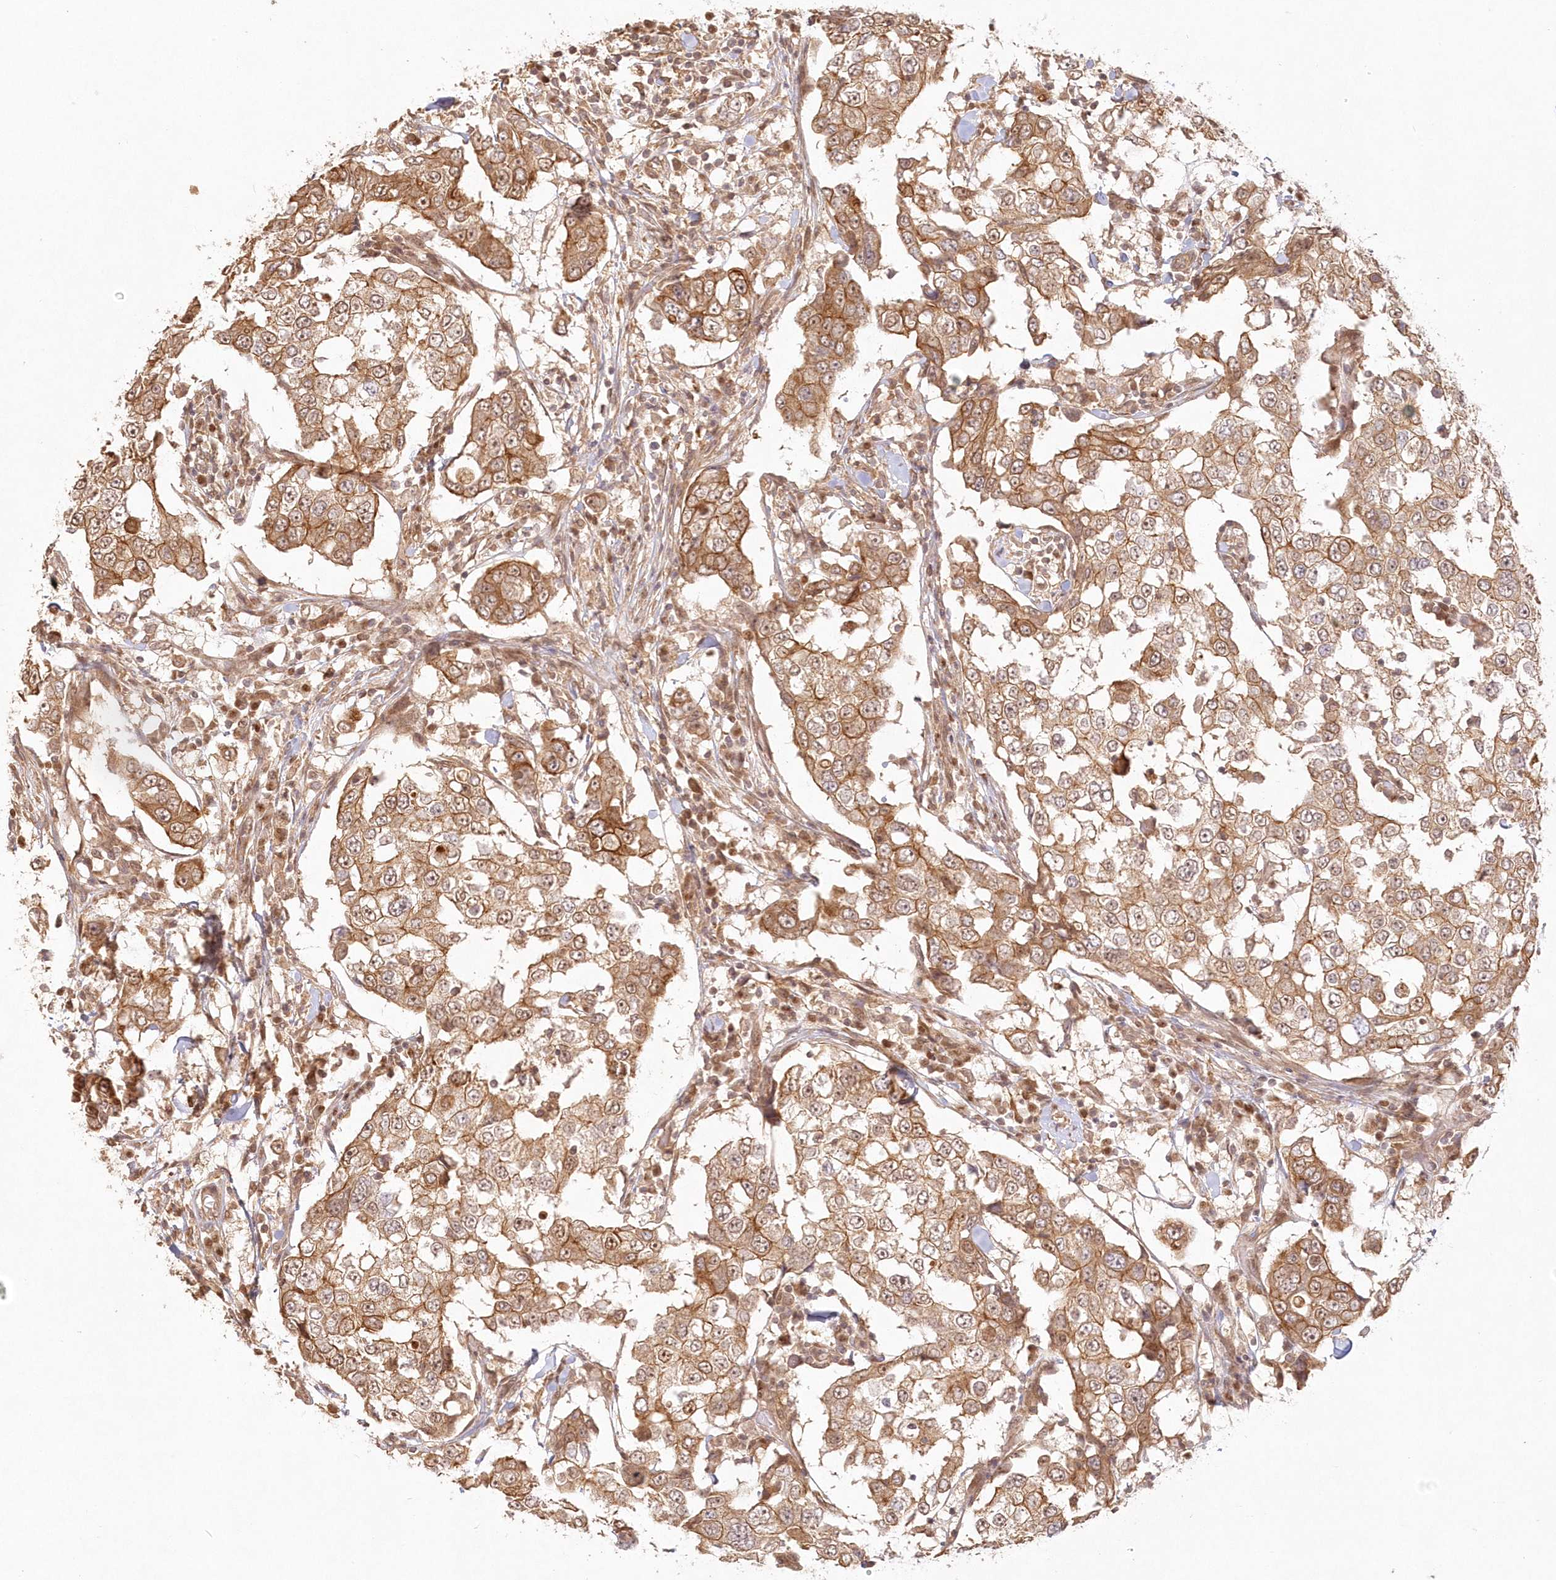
{"staining": {"intensity": "moderate", "quantity": ">75%", "location": "cytoplasmic/membranous"}, "tissue": "breast cancer", "cell_type": "Tumor cells", "image_type": "cancer", "snomed": [{"axis": "morphology", "description": "Duct carcinoma"}, {"axis": "topography", "description": "Breast"}], "caption": "Immunohistochemical staining of breast intraductal carcinoma displays moderate cytoplasmic/membranous protein expression in approximately >75% of tumor cells.", "gene": "KIAA0232", "patient": {"sex": "female", "age": 27}}